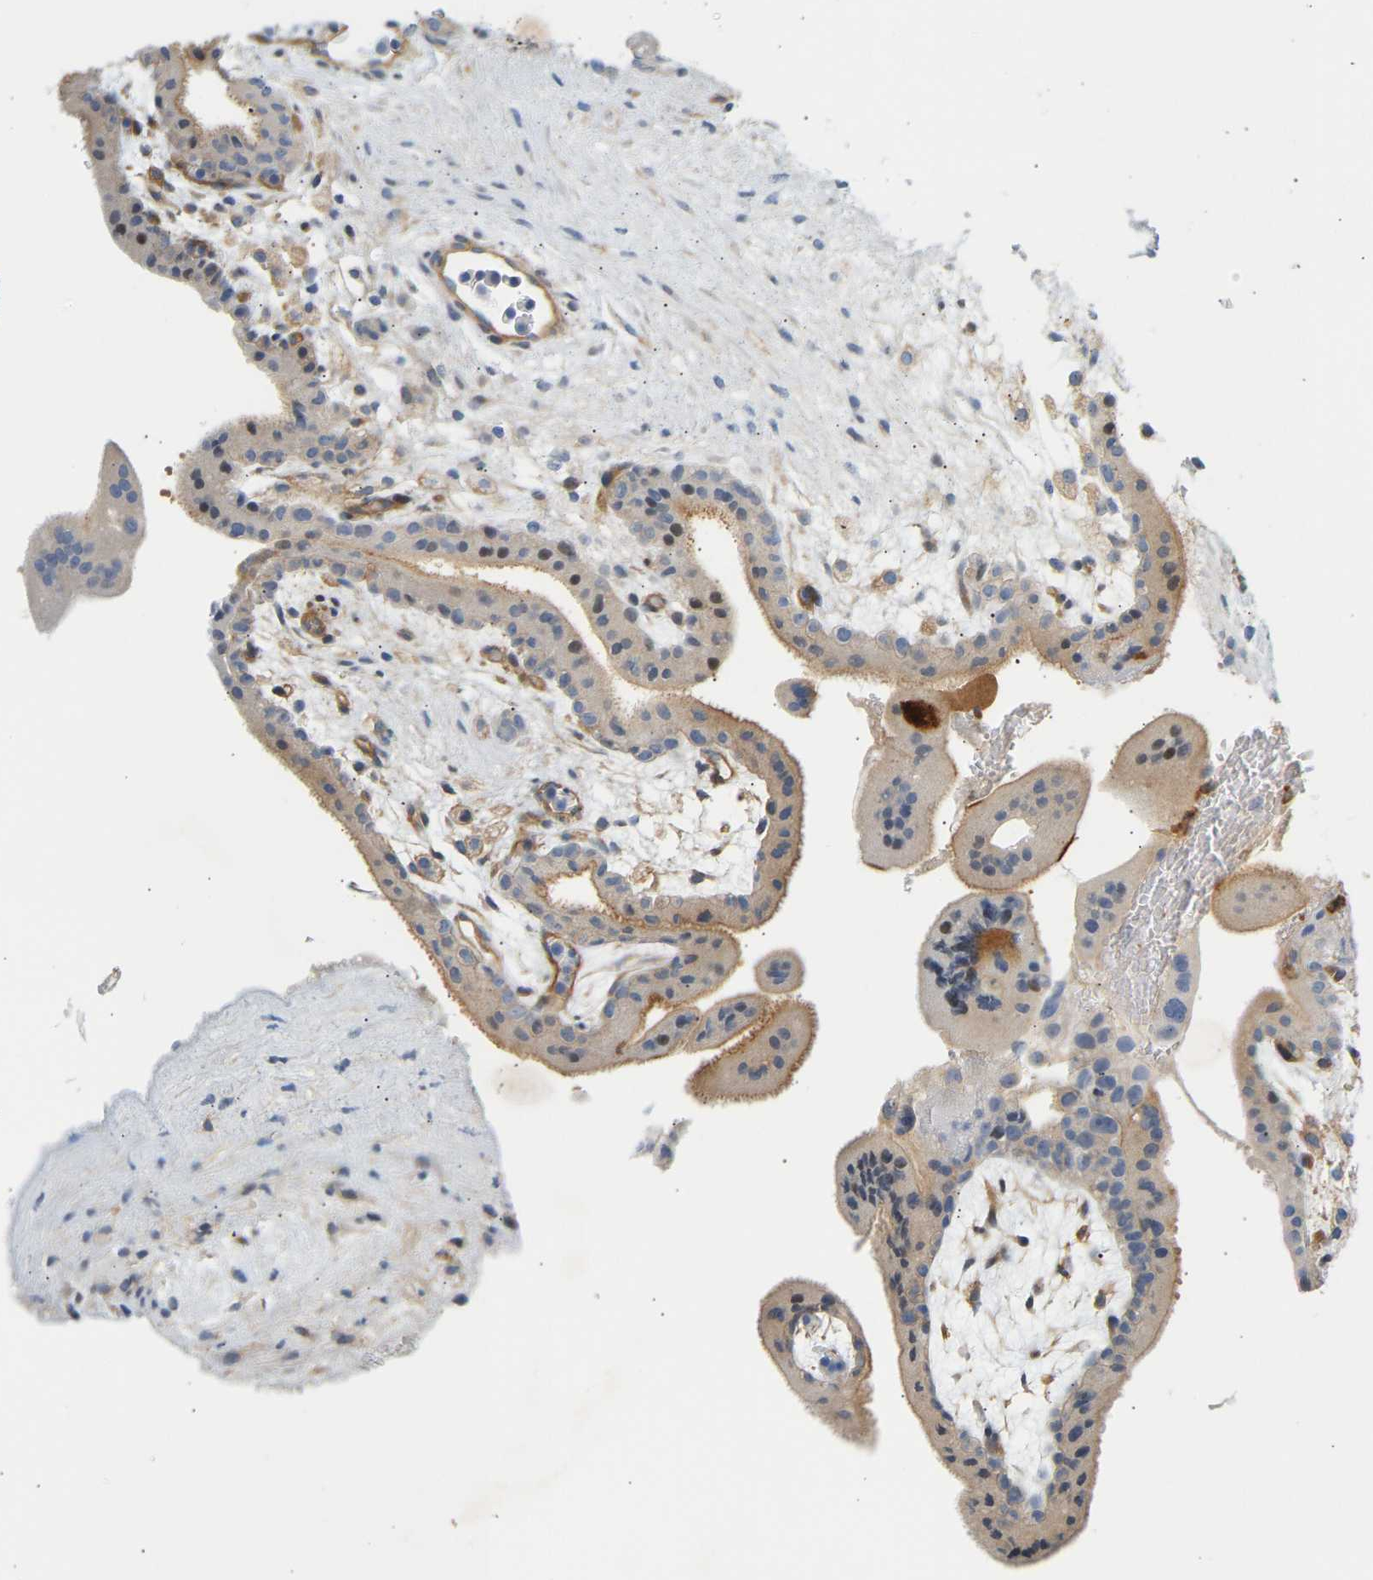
{"staining": {"intensity": "weak", "quantity": ">75%", "location": "cytoplasmic/membranous"}, "tissue": "placenta", "cell_type": "Decidual cells", "image_type": "normal", "snomed": [{"axis": "morphology", "description": "Normal tissue, NOS"}, {"axis": "topography", "description": "Placenta"}], "caption": "The histopathology image displays staining of unremarkable placenta, revealing weak cytoplasmic/membranous protein positivity (brown color) within decidual cells. The staining is performed using DAB brown chromogen to label protein expression. The nuclei are counter-stained blue using hematoxylin.", "gene": "FNBP1", "patient": {"sex": "female", "age": 35}}